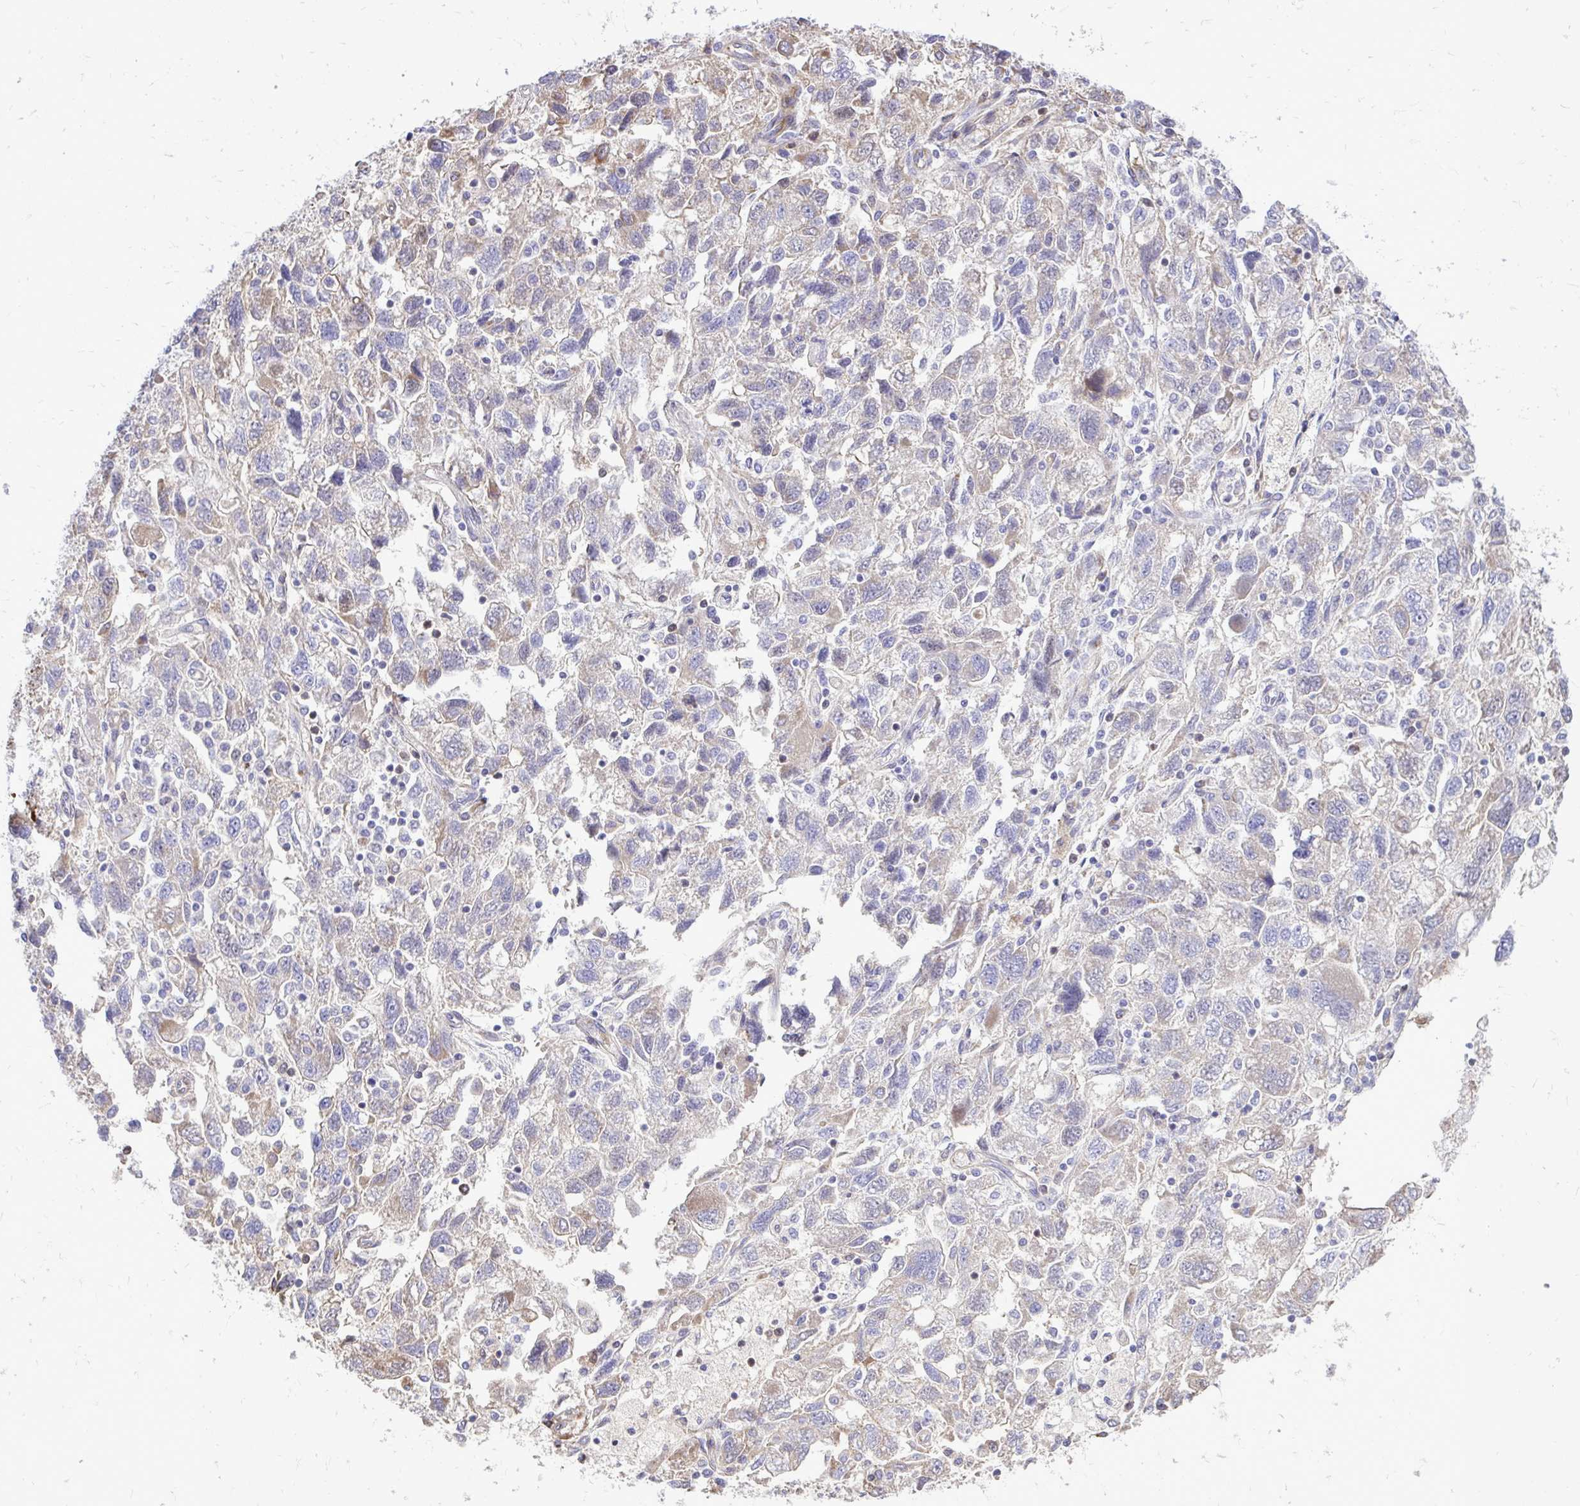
{"staining": {"intensity": "weak", "quantity": "<25%", "location": "cytoplasmic/membranous"}, "tissue": "ovarian cancer", "cell_type": "Tumor cells", "image_type": "cancer", "snomed": [{"axis": "morphology", "description": "Carcinoma, NOS"}, {"axis": "morphology", "description": "Cystadenocarcinoma, serous, NOS"}, {"axis": "topography", "description": "Ovary"}], "caption": "There is no significant staining in tumor cells of ovarian cancer (carcinoma).", "gene": "ATP13A2", "patient": {"sex": "female", "age": 69}}